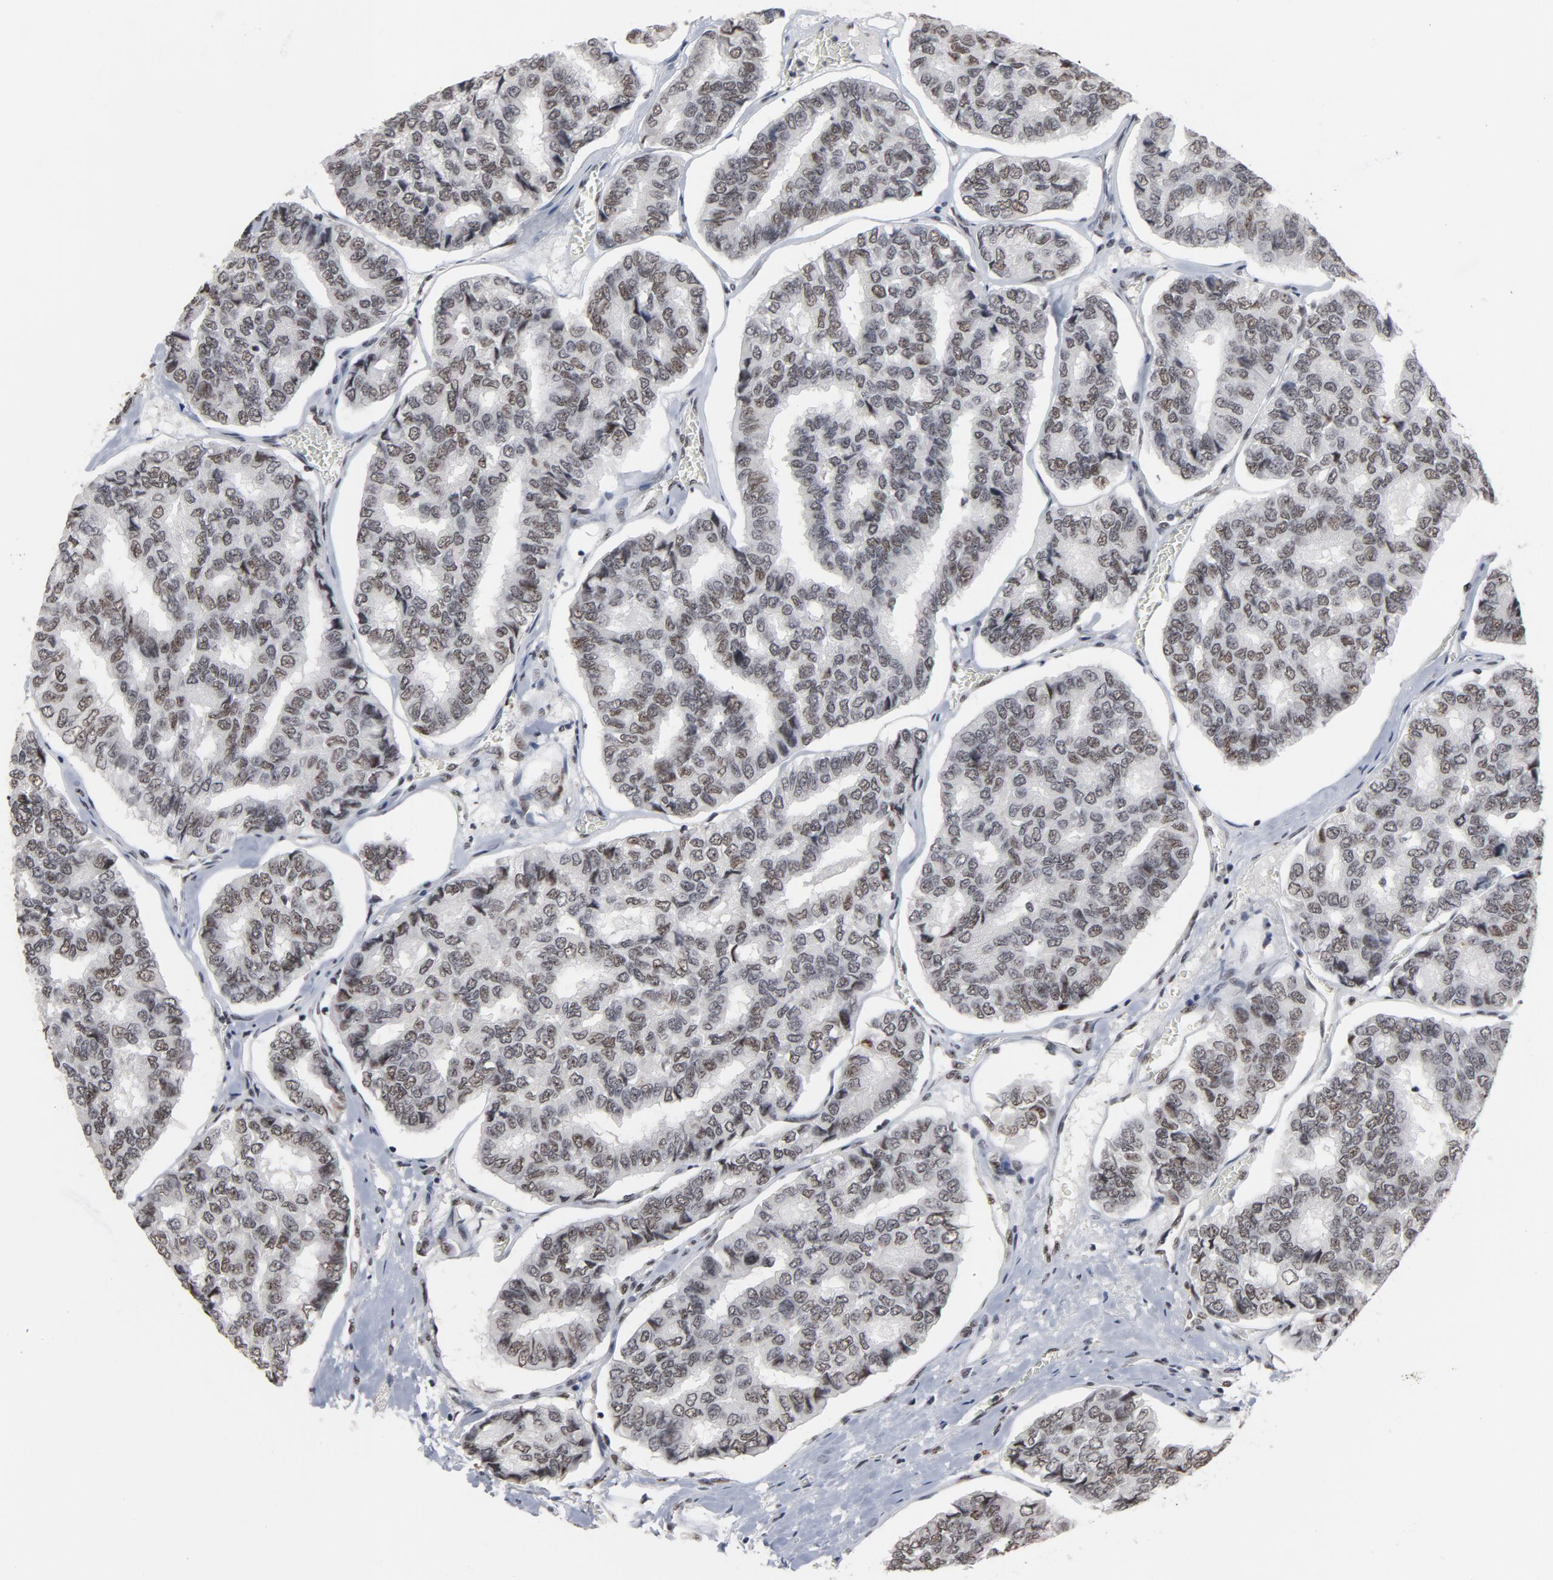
{"staining": {"intensity": "moderate", "quantity": ">75%", "location": "nuclear"}, "tissue": "thyroid cancer", "cell_type": "Tumor cells", "image_type": "cancer", "snomed": [{"axis": "morphology", "description": "Papillary adenocarcinoma, NOS"}, {"axis": "topography", "description": "Thyroid gland"}], "caption": "Moderate nuclear staining is seen in approximately >75% of tumor cells in thyroid cancer.", "gene": "MRE11", "patient": {"sex": "female", "age": 35}}